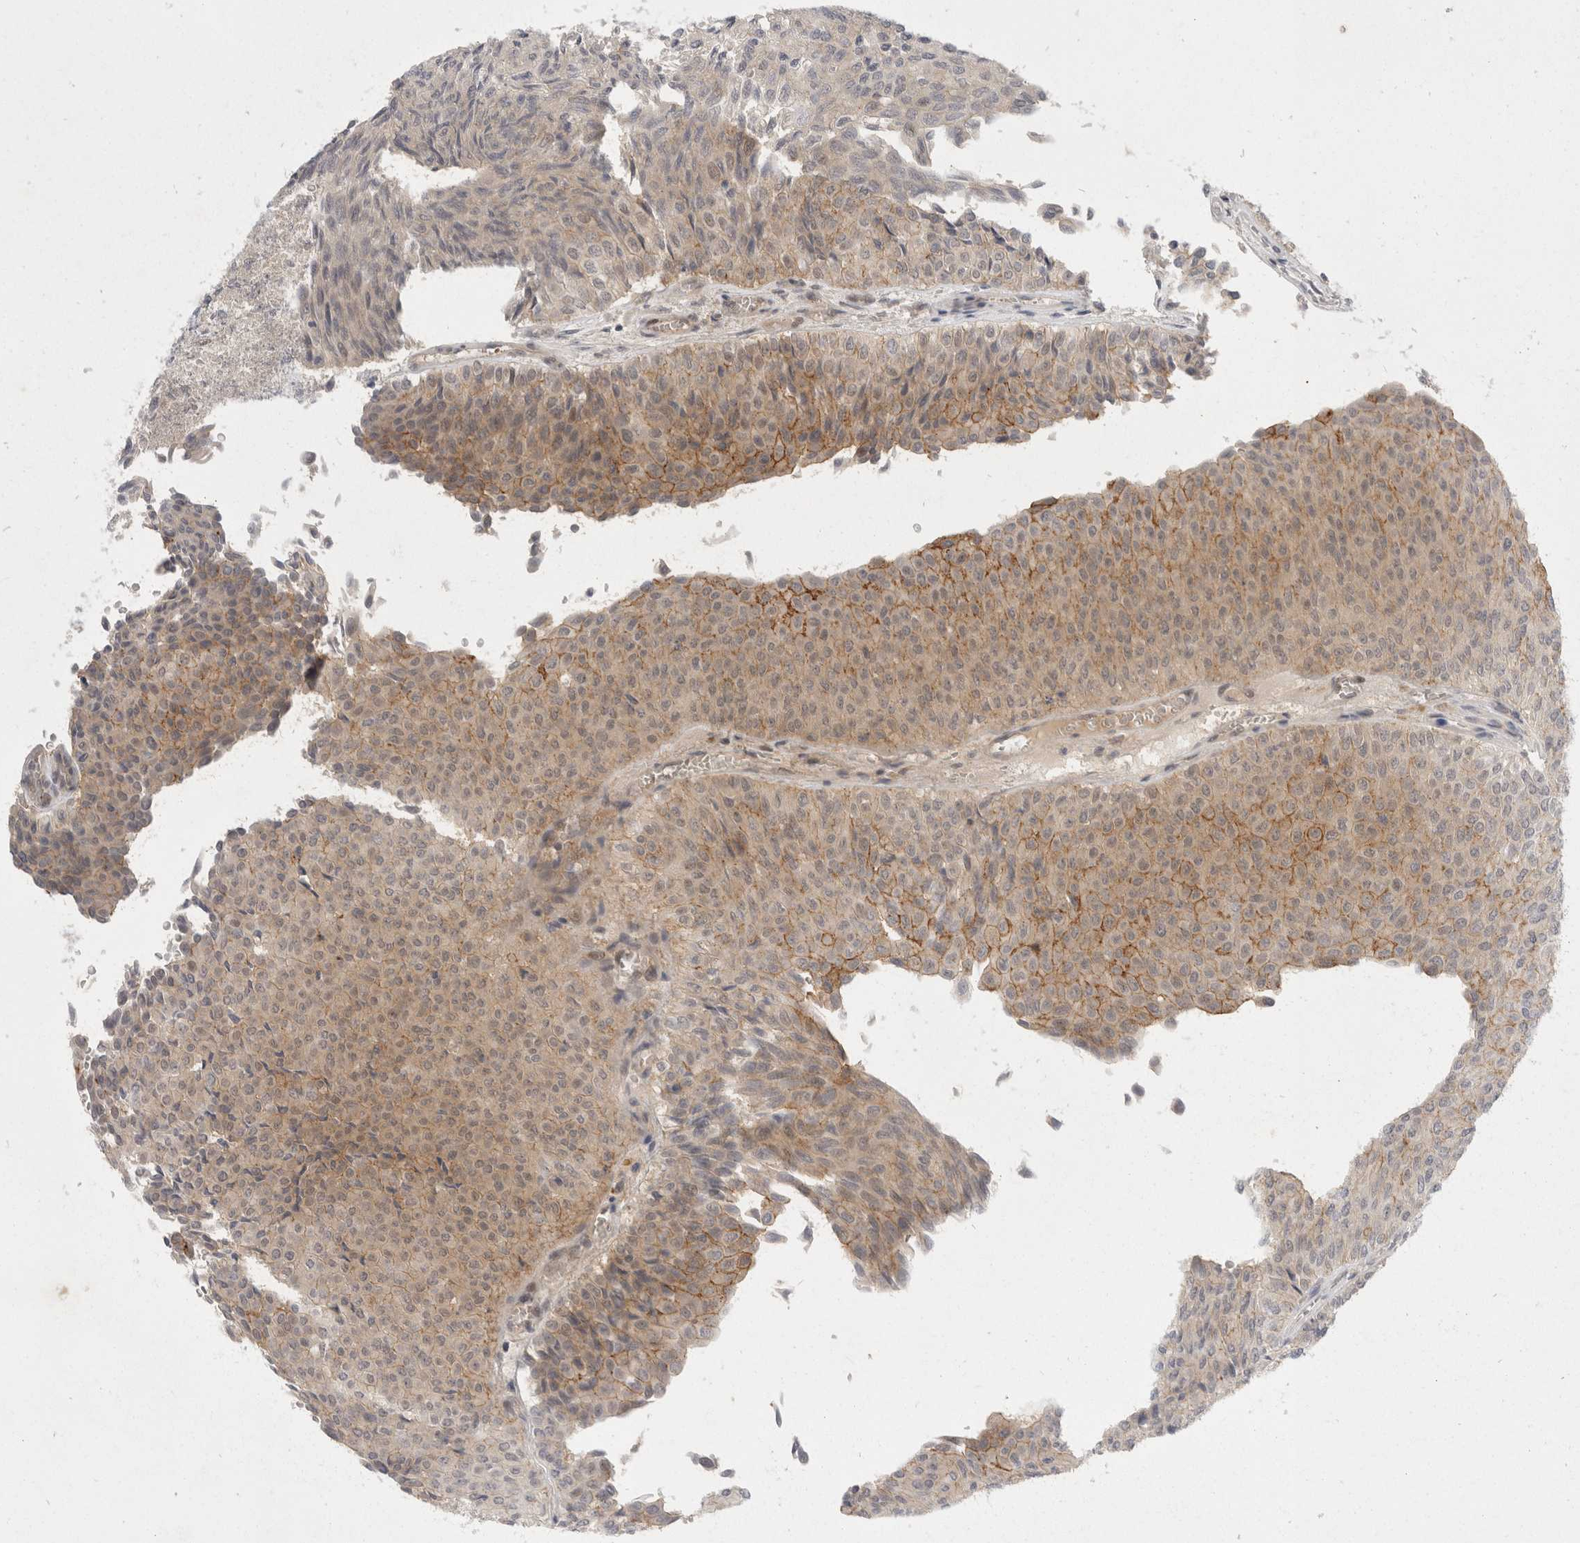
{"staining": {"intensity": "moderate", "quantity": ">75%", "location": "cytoplasmic/membranous"}, "tissue": "urothelial cancer", "cell_type": "Tumor cells", "image_type": "cancer", "snomed": [{"axis": "morphology", "description": "Urothelial carcinoma, Low grade"}, {"axis": "topography", "description": "Urinary bladder"}], "caption": "Human urothelial cancer stained with a brown dye displays moderate cytoplasmic/membranous positive expression in about >75% of tumor cells.", "gene": "TOM1L2", "patient": {"sex": "male", "age": 78}}